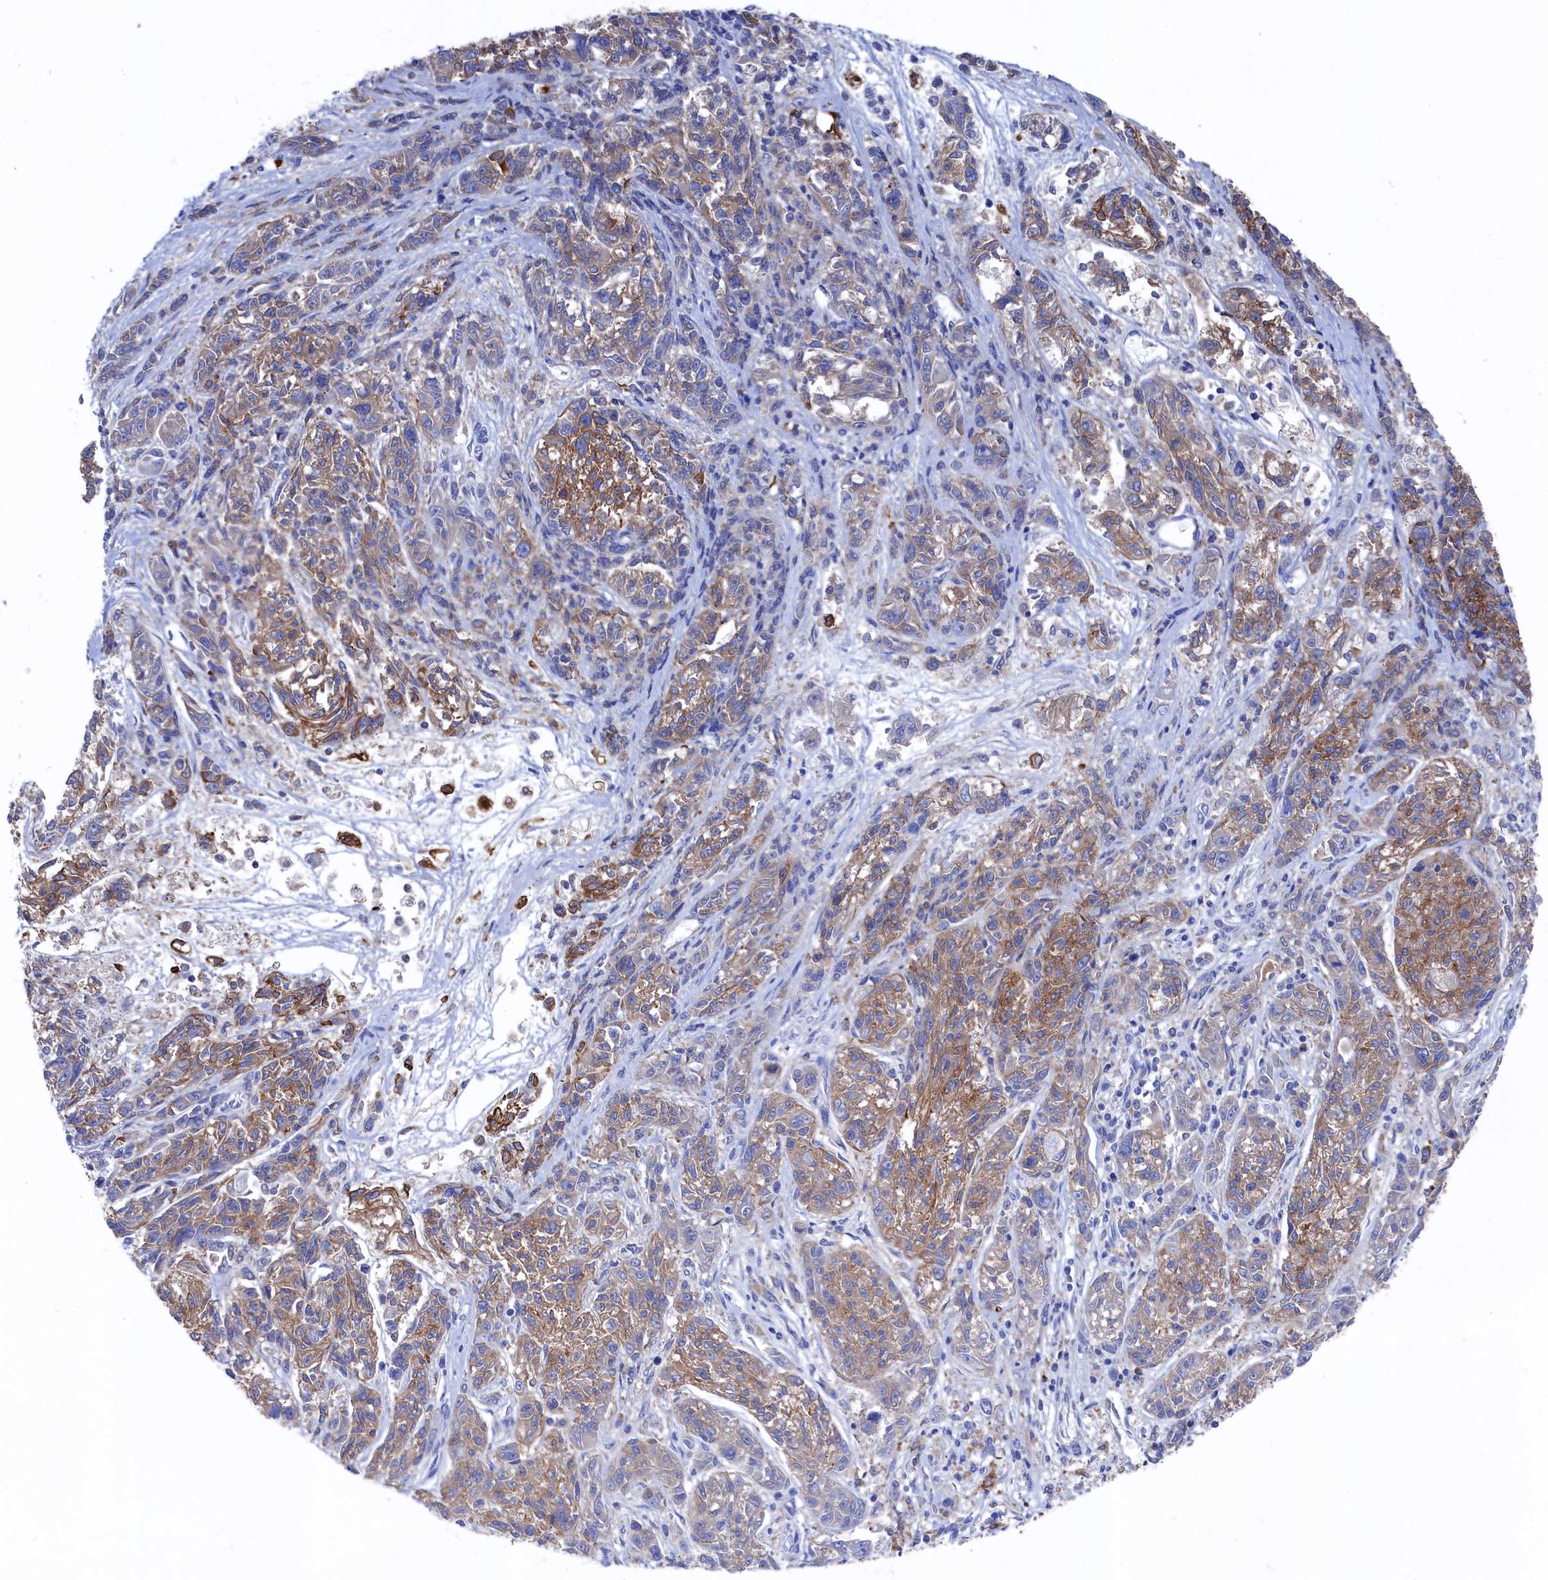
{"staining": {"intensity": "moderate", "quantity": "25%-75%", "location": "cytoplasmic/membranous"}, "tissue": "melanoma", "cell_type": "Tumor cells", "image_type": "cancer", "snomed": [{"axis": "morphology", "description": "Malignant melanoma, NOS"}, {"axis": "topography", "description": "Skin"}], "caption": "A photomicrograph showing moderate cytoplasmic/membranous expression in approximately 25%-75% of tumor cells in melanoma, as visualized by brown immunohistochemical staining.", "gene": "C12orf73", "patient": {"sex": "male", "age": 53}}